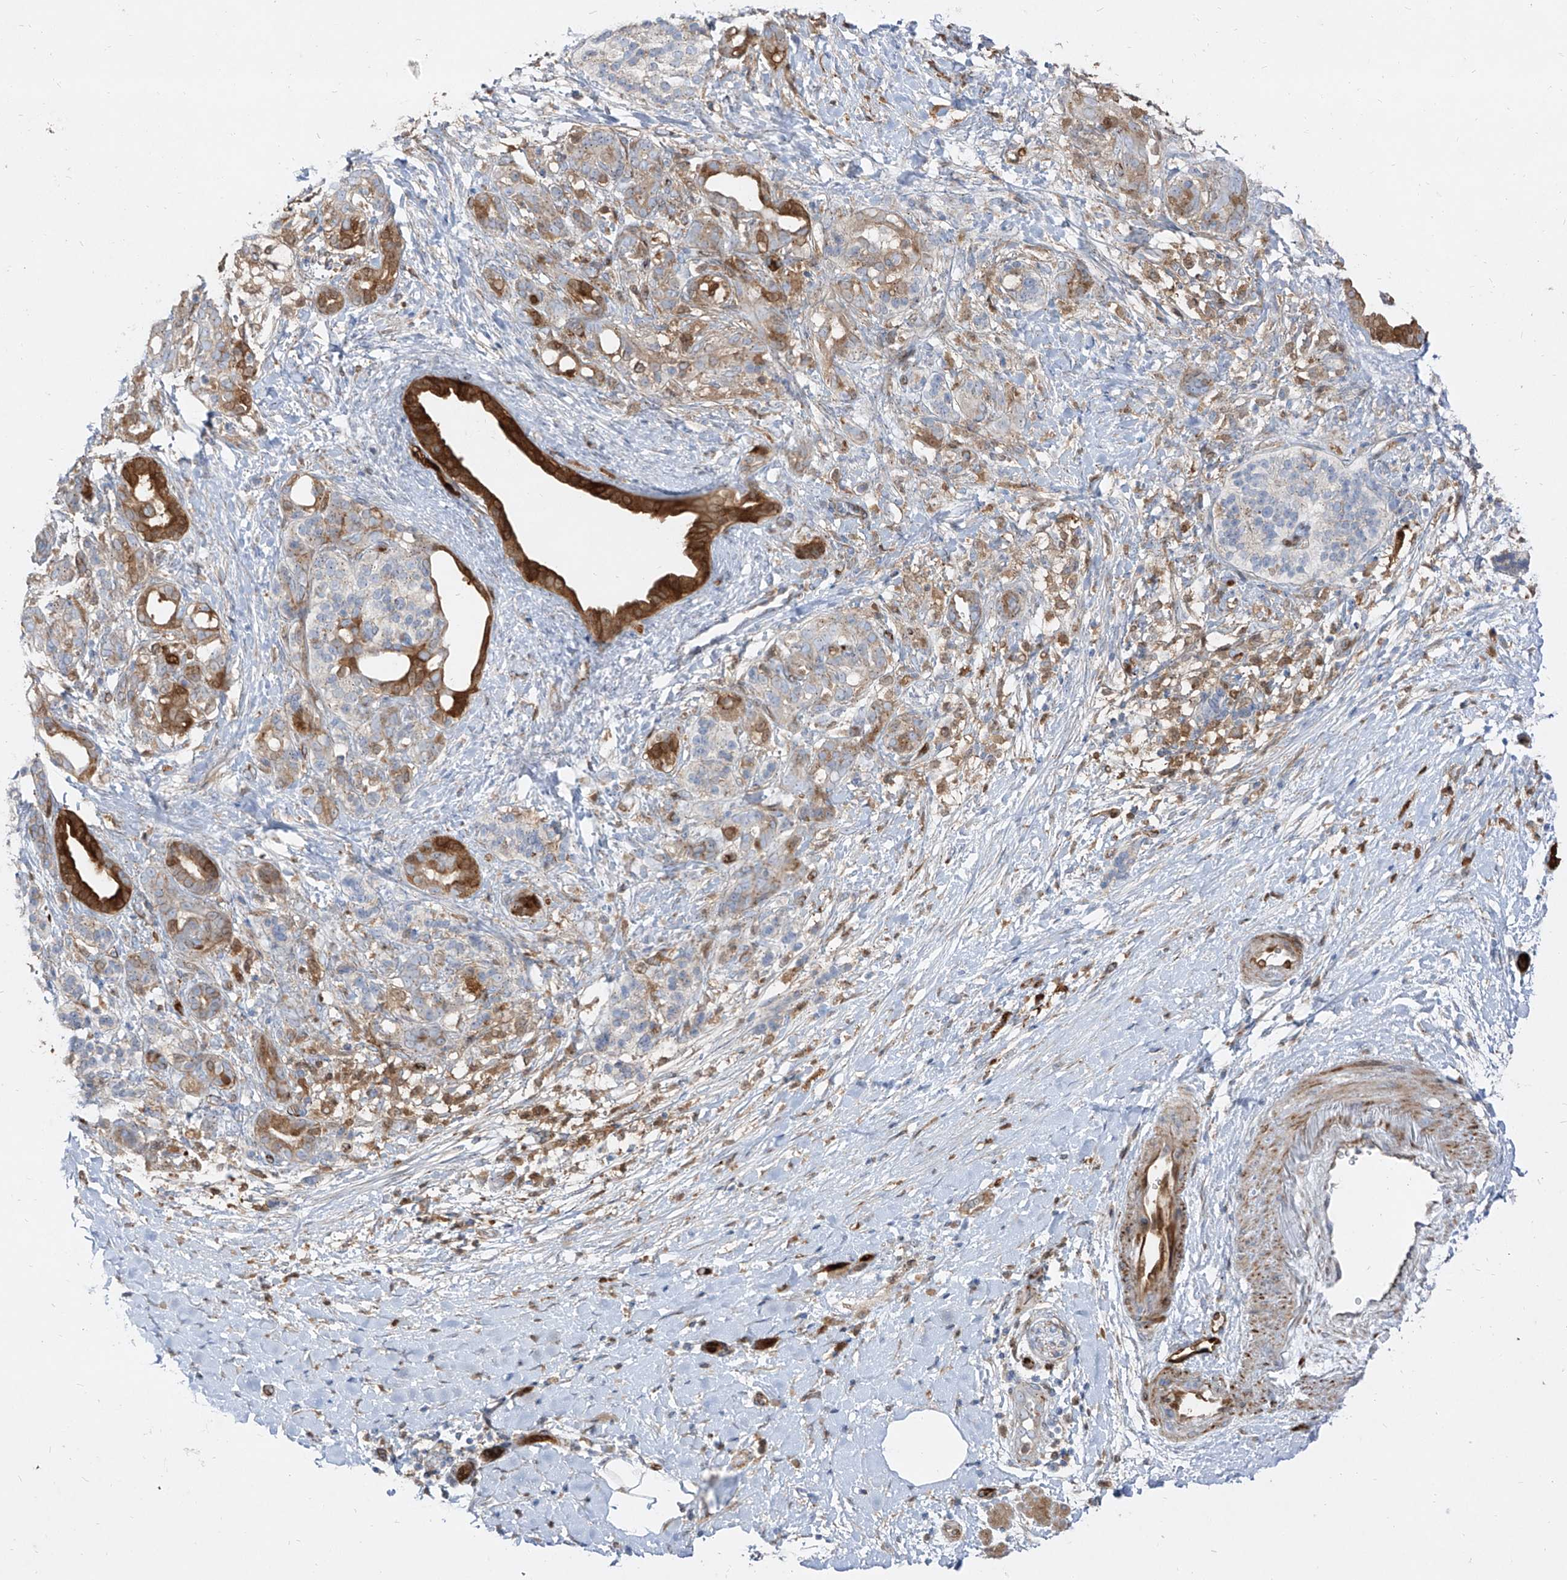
{"staining": {"intensity": "strong", "quantity": ">75%", "location": "cytoplasmic/membranous"}, "tissue": "pancreatic cancer", "cell_type": "Tumor cells", "image_type": "cancer", "snomed": [{"axis": "morphology", "description": "Adenocarcinoma, NOS"}, {"axis": "topography", "description": "Pancreas"}], "caption": "A high amount of strong cytoplasmic/membranous staining is seen in approximately >75% of tumor cells in pancreatic cancer tissue.", "gene": "KYNU", "patient": {"sex": "male", "age": 58}}